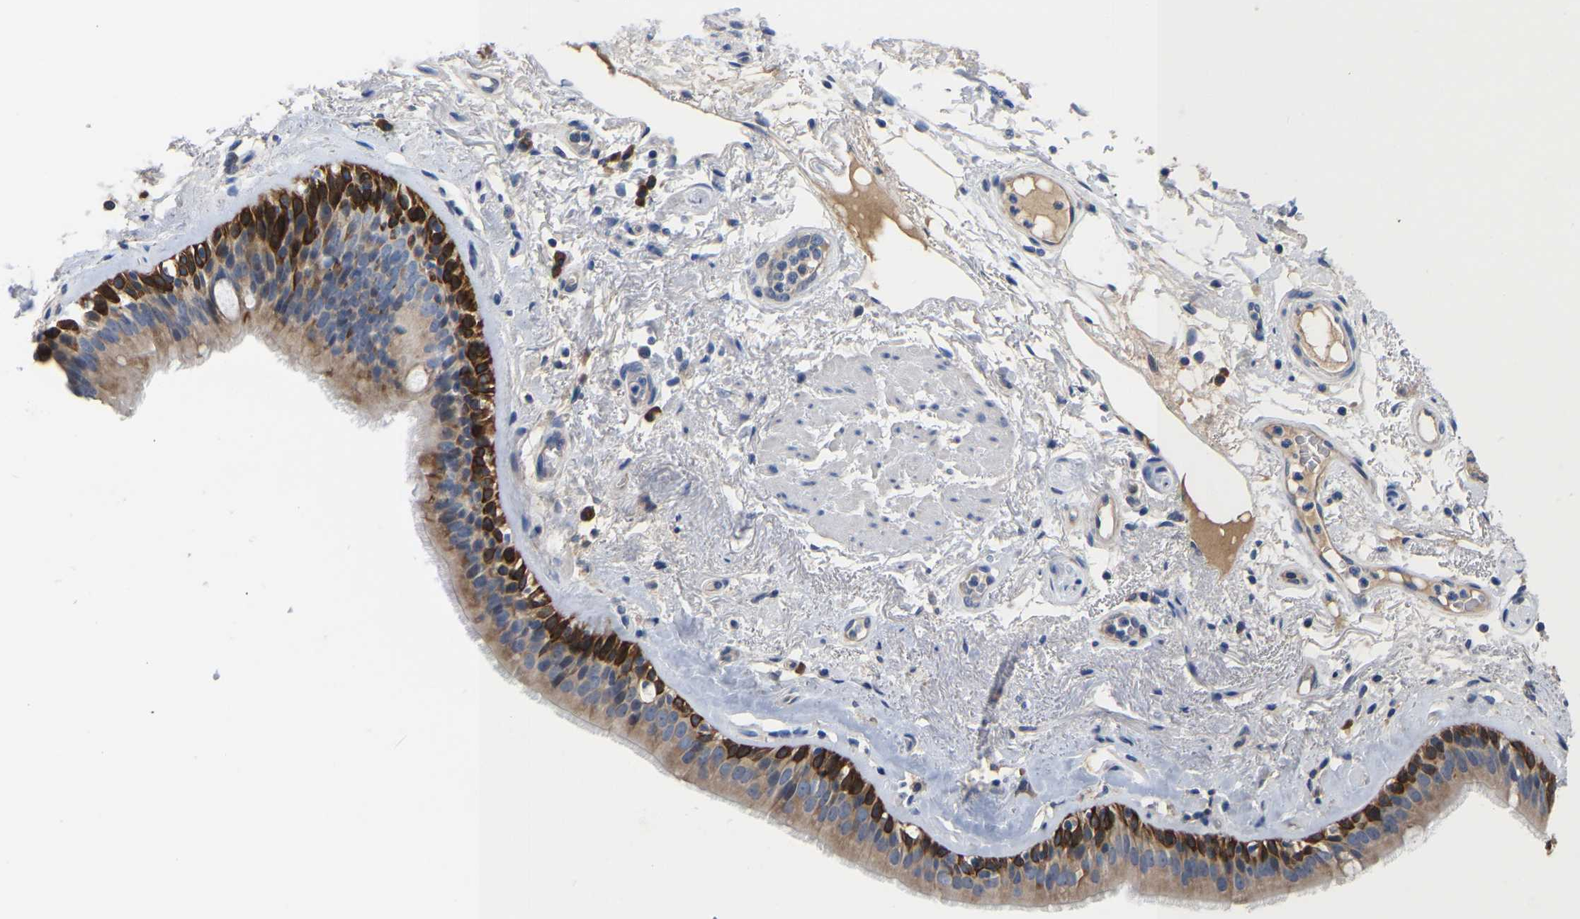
{"staining": {"intensity": "strong", "quantity": "25%-75%", "location": "cytoplasmic/membranous"}, "tissue": "bronchus", "cell_type": "Respiratory epithelial cells", "image_type": "normal", "snomed": [{"axis": "morphology", "description": "Normal tissue, NOS"}, {"axis": "topography", "description": "Cartilage tissue"}], "caption": "Protein positivity by immunohistochemistry (IHC) reveals strong cytoplasmic/membranous staining in approximately 25%-75% of respiratory epithelial cells in unremarkable bronchus.", "gene": "ABCA10", "patient": {"sex": "female", "age": 63}}